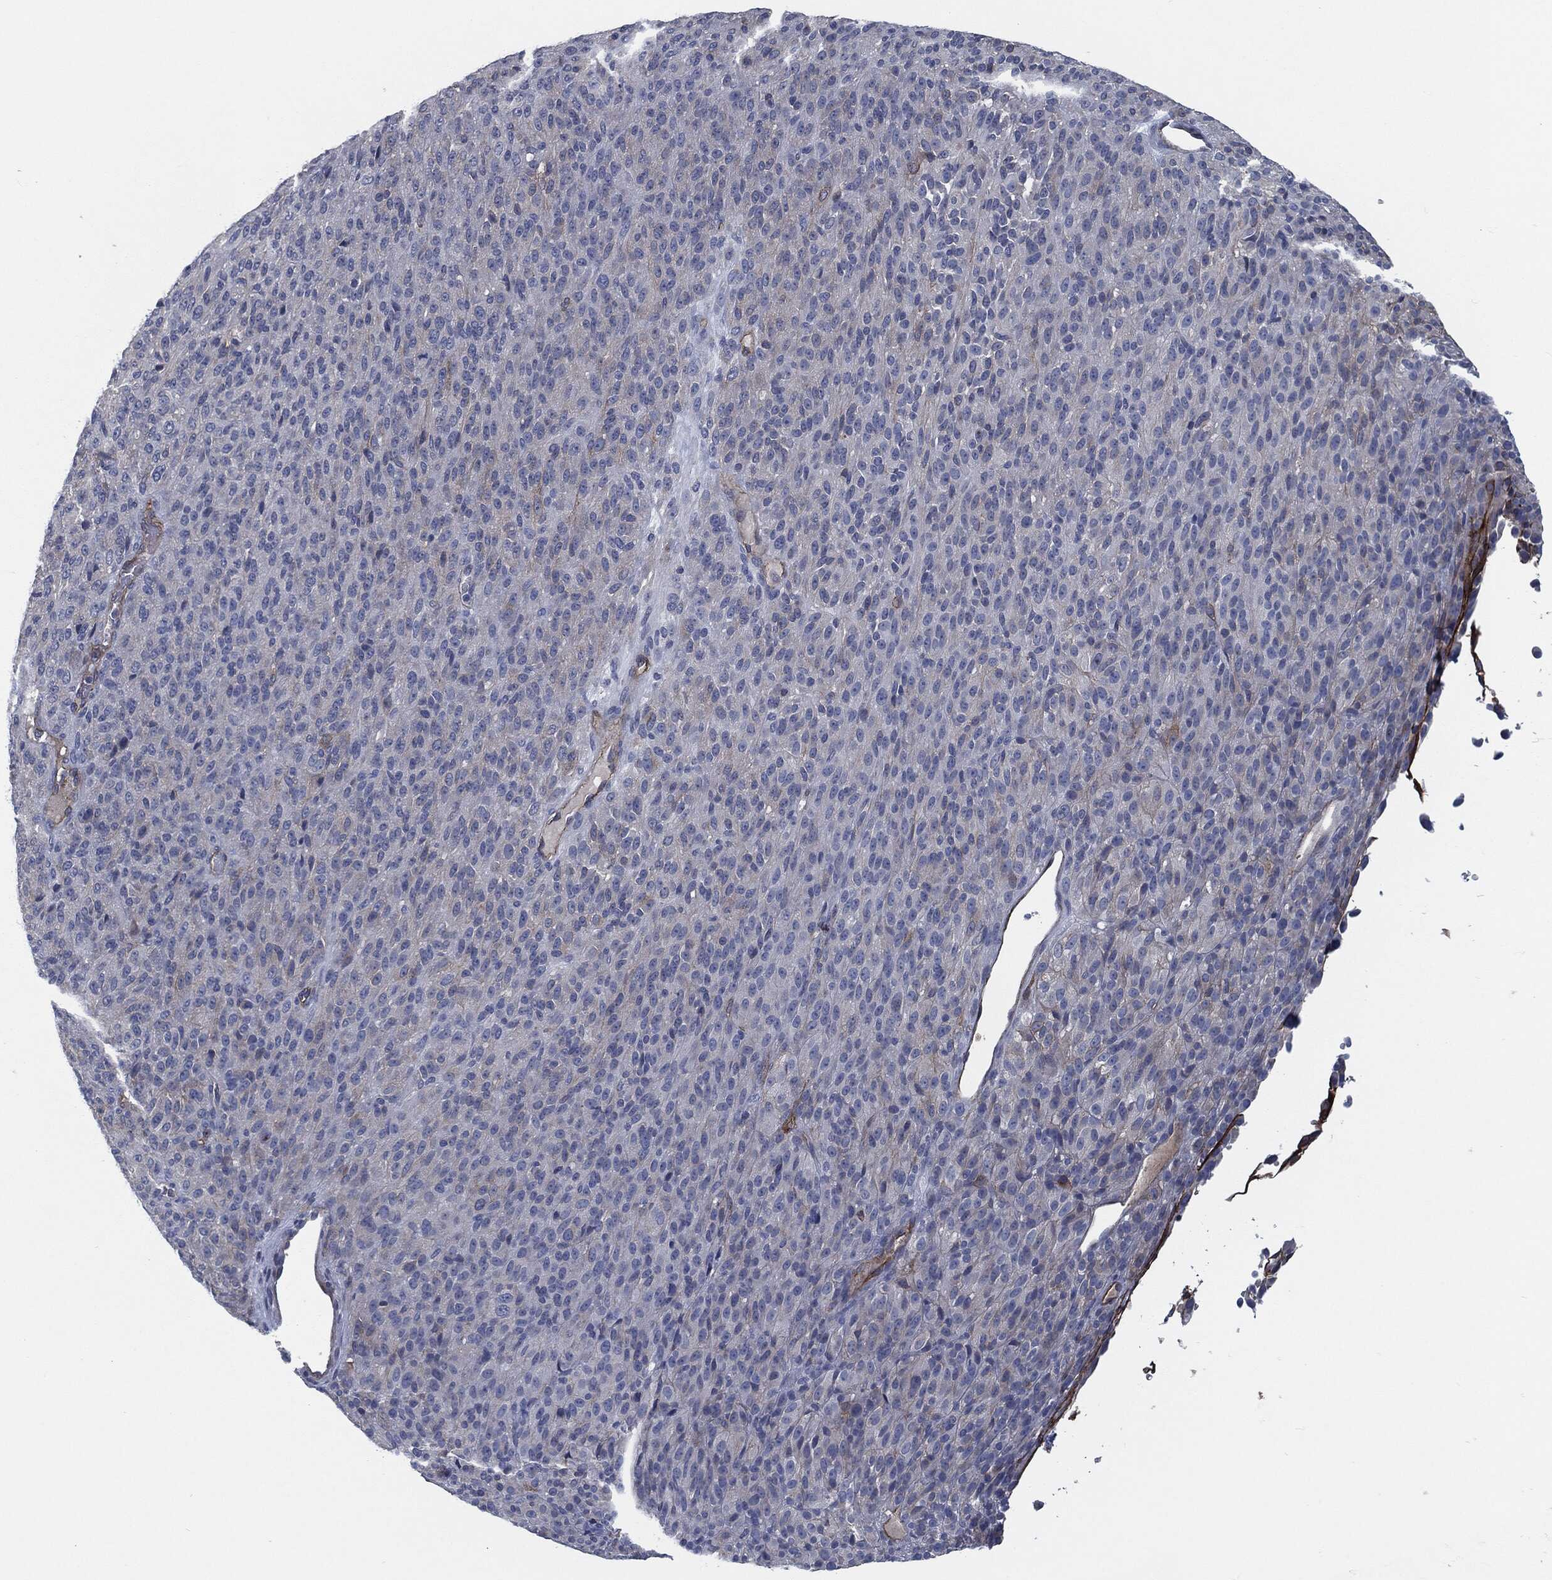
{"staining": {"intensity": "negative", "quantity": "none", "location": "none"}, "tissue": "melanoma", "cell_type": "Tumor cells", "image_type": "cancer", "snomed": [{"axis": "morphology", "description": "Malignant melanoma, Metastatic site"}, {"axis": "topography", "description": "Brain"}], "caption": "Human malignant melanoma (metastatic site) stained for a protein using immunohistochemistry displays no staining in tumor cells.", "gene": "SVIL", "patient": {"sex": "female", "age": 56}}